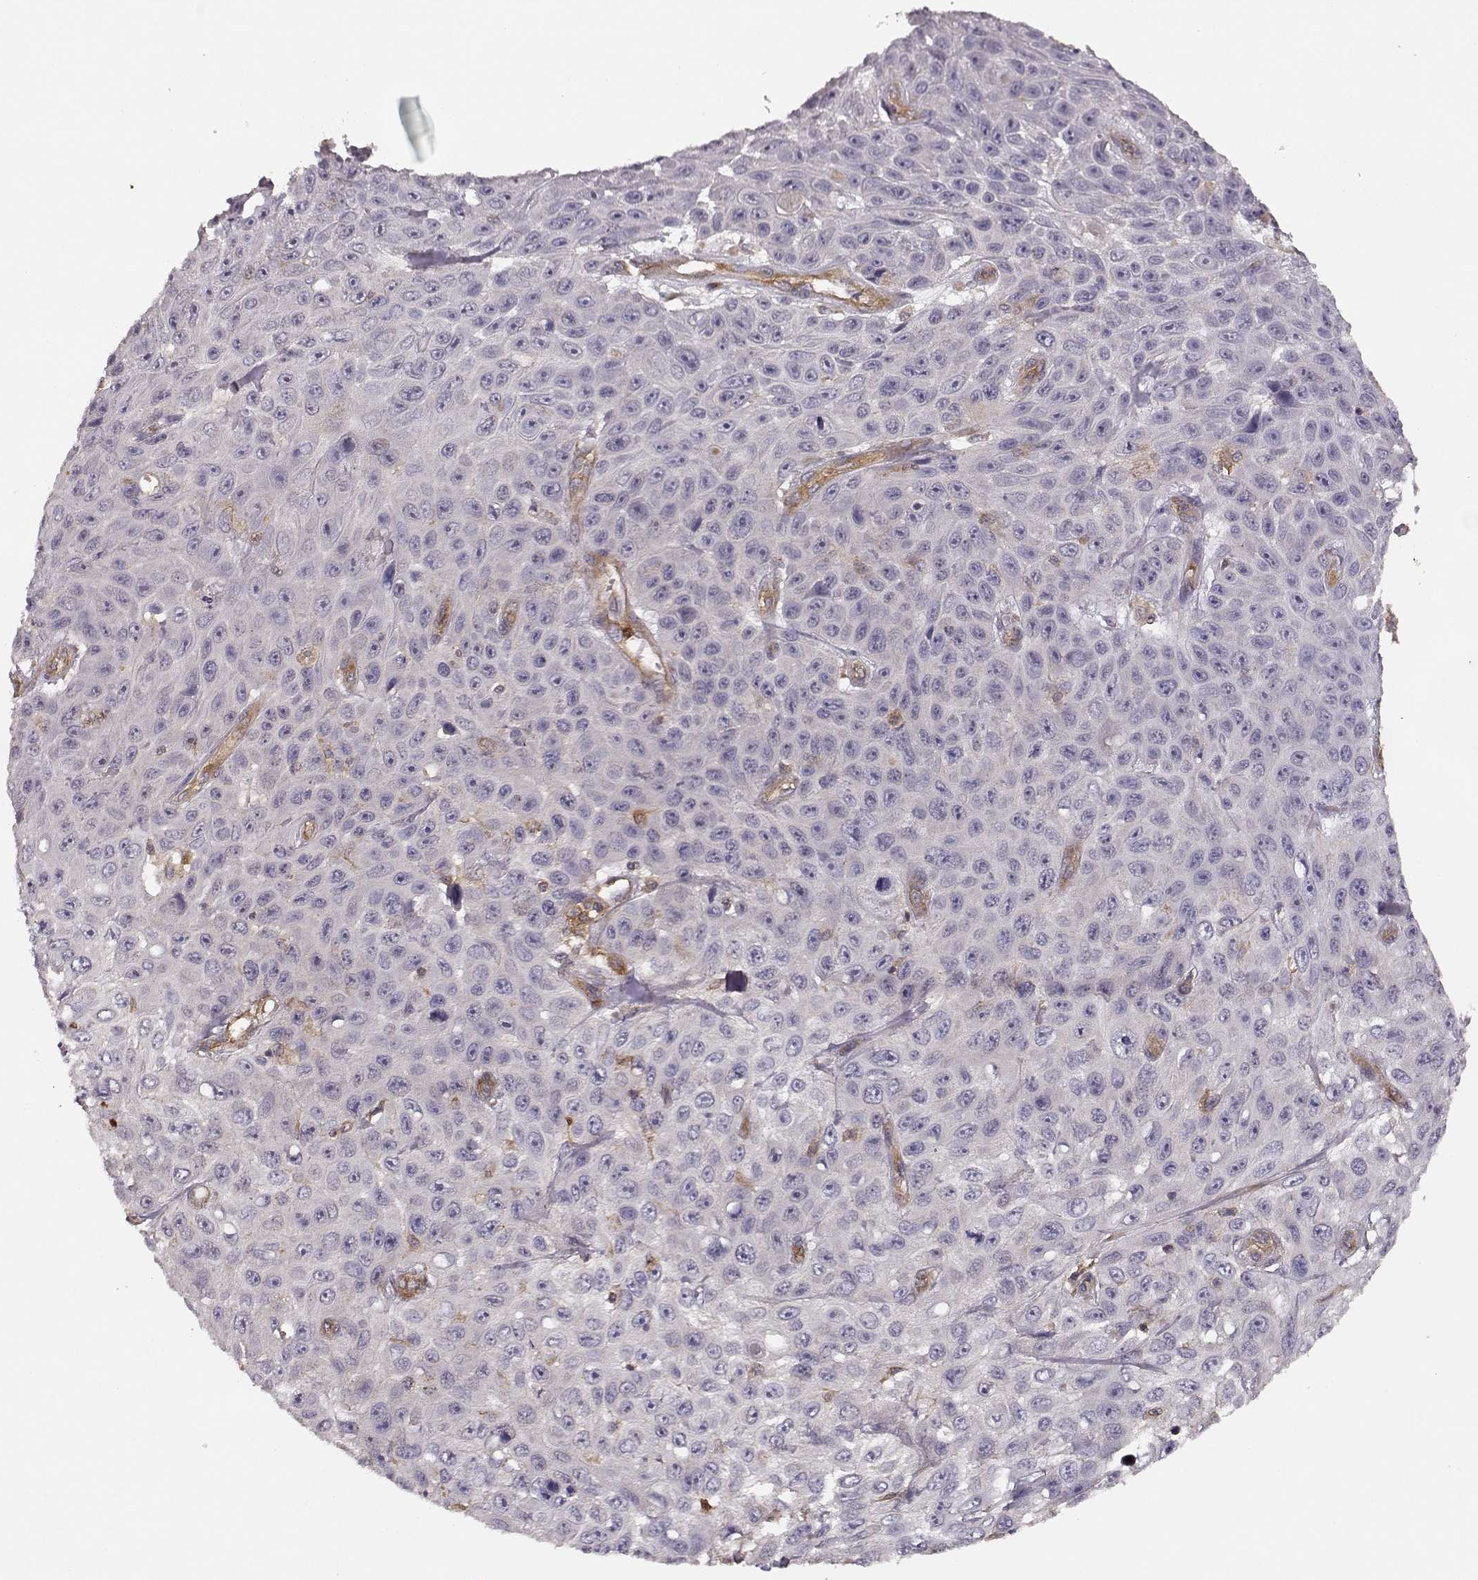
{"staining": {"intensity": "negative", "quantity": "none", "location": "none"}, "tissue": "skin cancer", "cell_type": "Tumor cells", "image_type": "cancer", "snomed": [{"axis": "morphology", "description": "Squamous cell carcinoma, NOS"}, {"axis": "topography", "description": "Skin"}], "caption": "Tumor cells show no significant staining in squamous cell carcinoma (skin).", "gene": "ARHGEF2", "patient": {"sex": "male", "age": 82}}